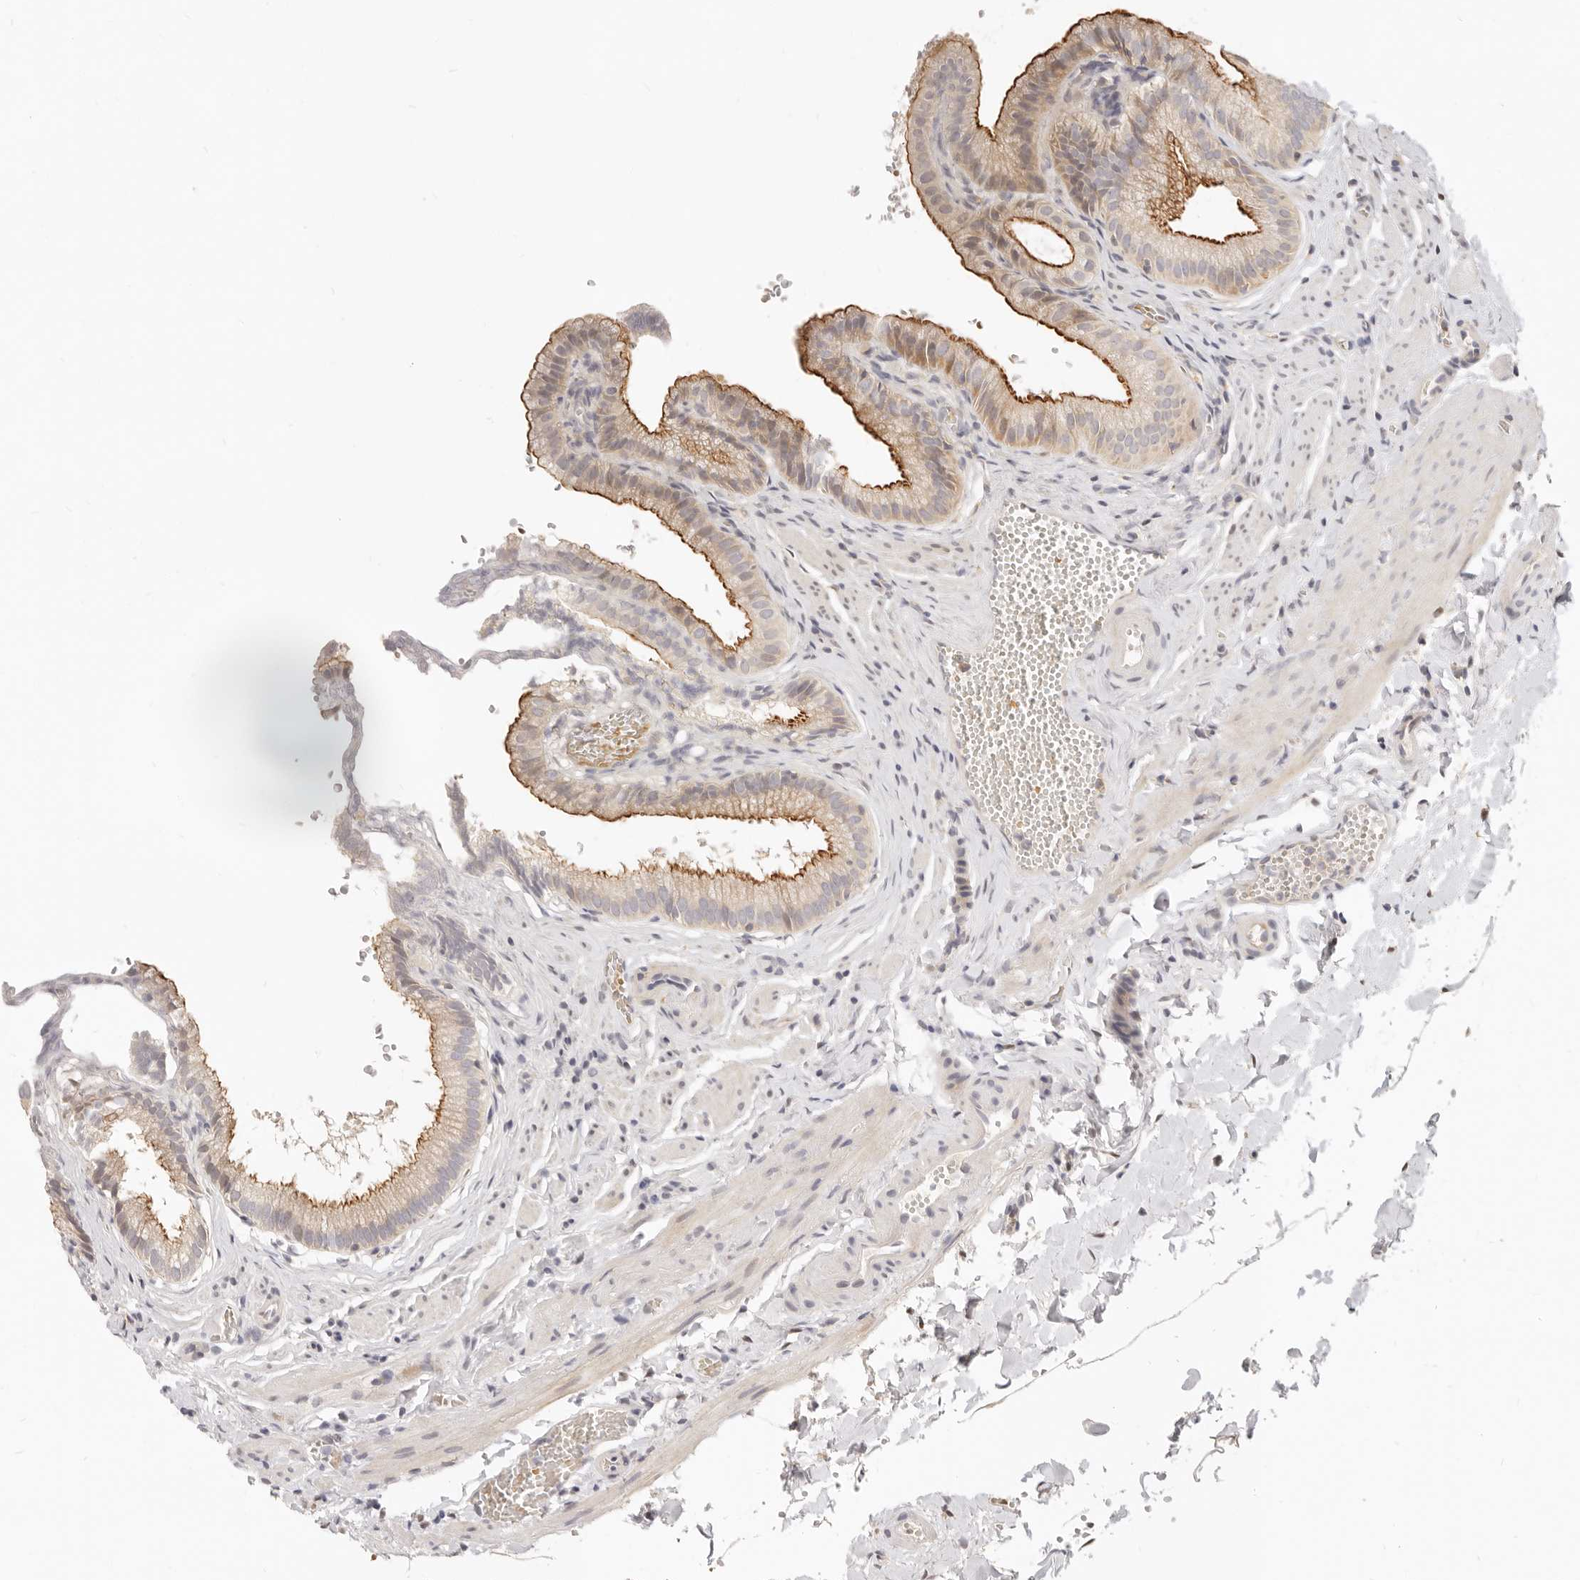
{"staining": {"intensity": "strong", "quantity": "25%-75%", "location": "cytoplasmic/membranous"}, "tissue": "gallbladder", "cell_type": "Glandular cells", "image_type": "normal", "snomed": [{"axis": "morphology", "description": "Normal tissue, NOS"}, {"axis": "topography", "description": "Gallbladder"}], "caption": "The histopathology image exhibits staining of unremarkable gallbladder, revealing strong cytoplasmic/membranous protein expression (brown color) within glandular cells.", "gene": "LTB4R2", "patient": {"sex": "male", "age": 38}}